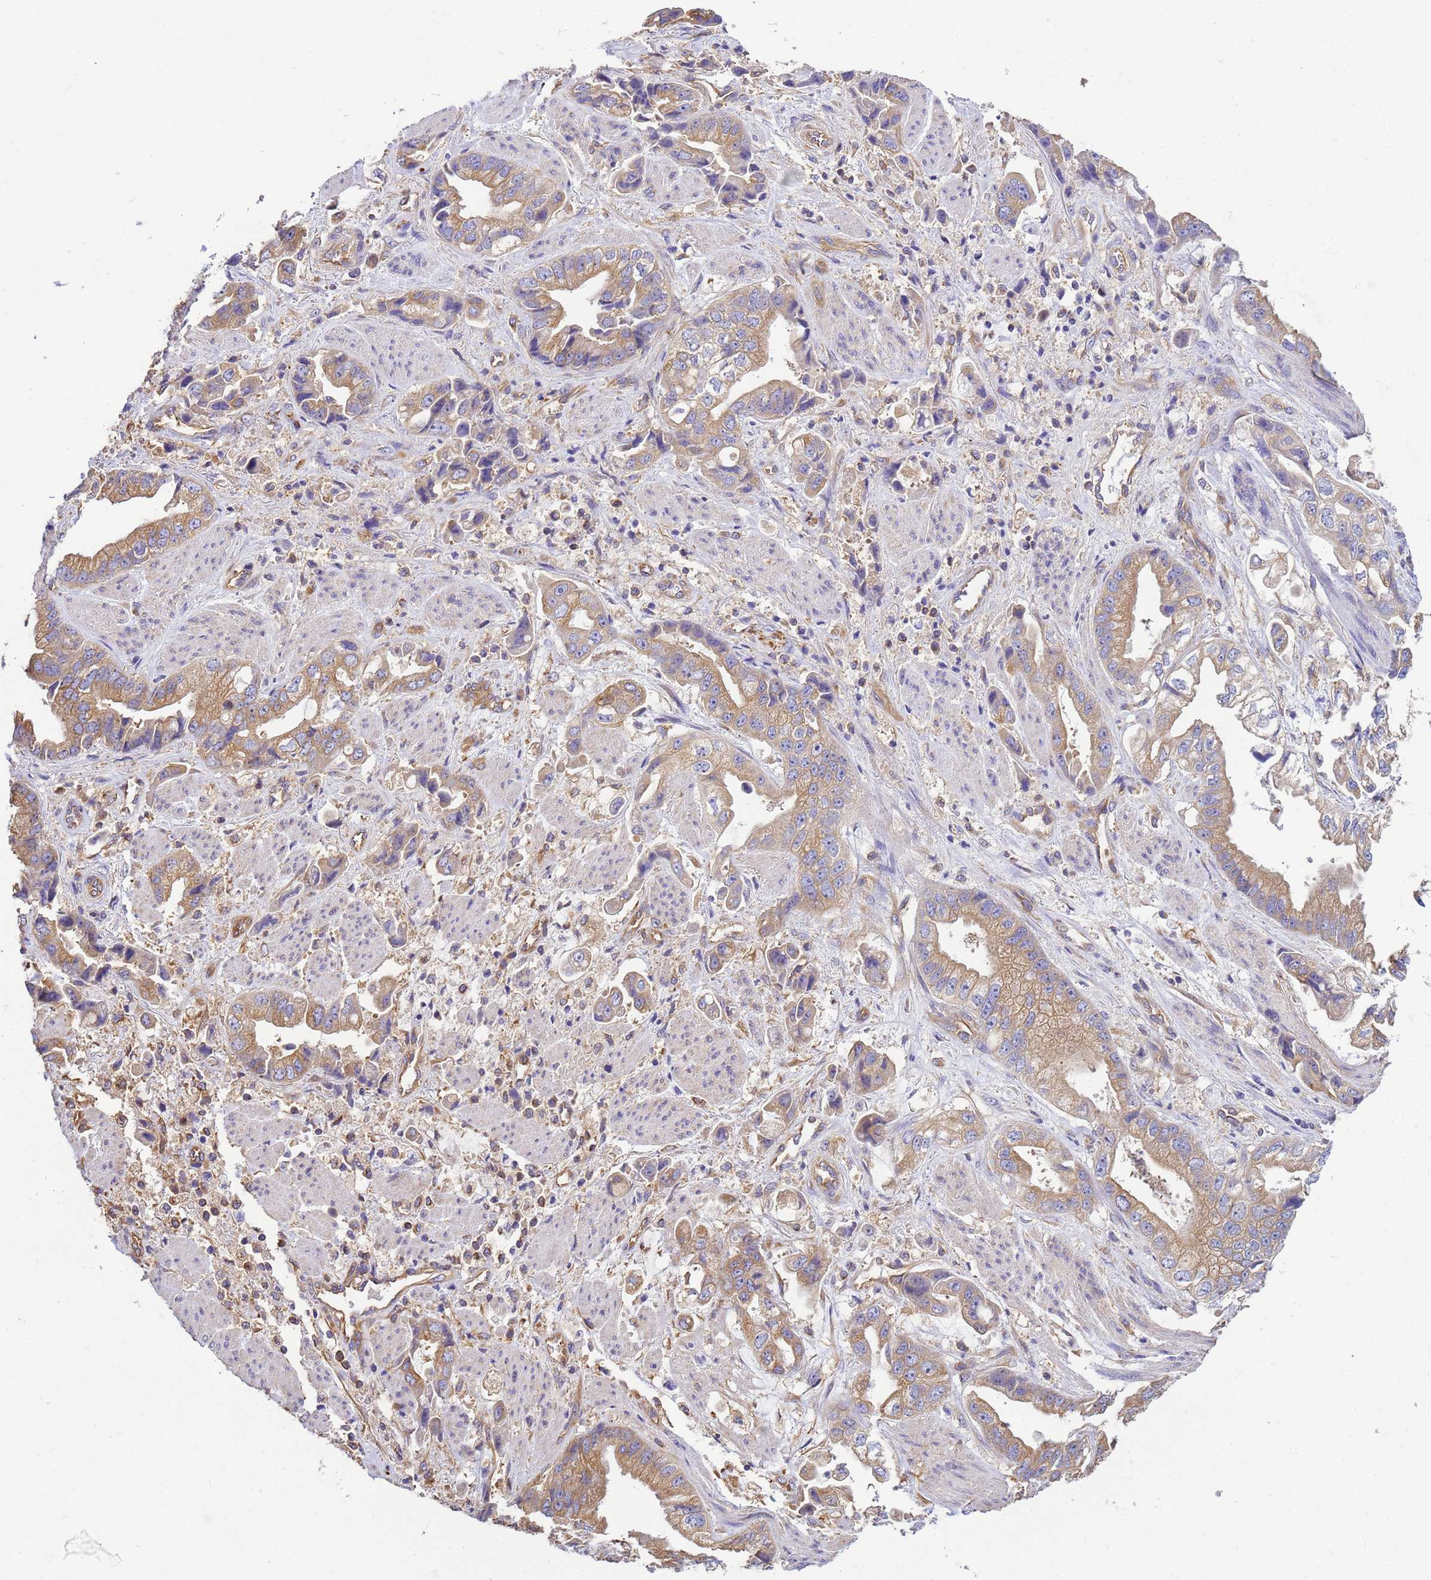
{"staining": {"intensity": "moderate", "quantity": ">75%", "location": "cytoplasmic/membranous"}, "tissue": "stomach cancer", "cell_type": "Tumor cells", "image_type": "cancer", "snomed": [{"axis": "morphology", "description": "Adenocarcinoma, NOS"}, {"axis": "topography", "description": "Stomach"}], "caption": "Protein expression analysis of human stomach cancer reveals moderate cytoplasmic/membranous staining in about >75% of tumor cells. The protein is shown in brown color, while the nuclei are stained blue.", "gene": "TUBB1", "patient": {"sex": "male", "age": 62}}